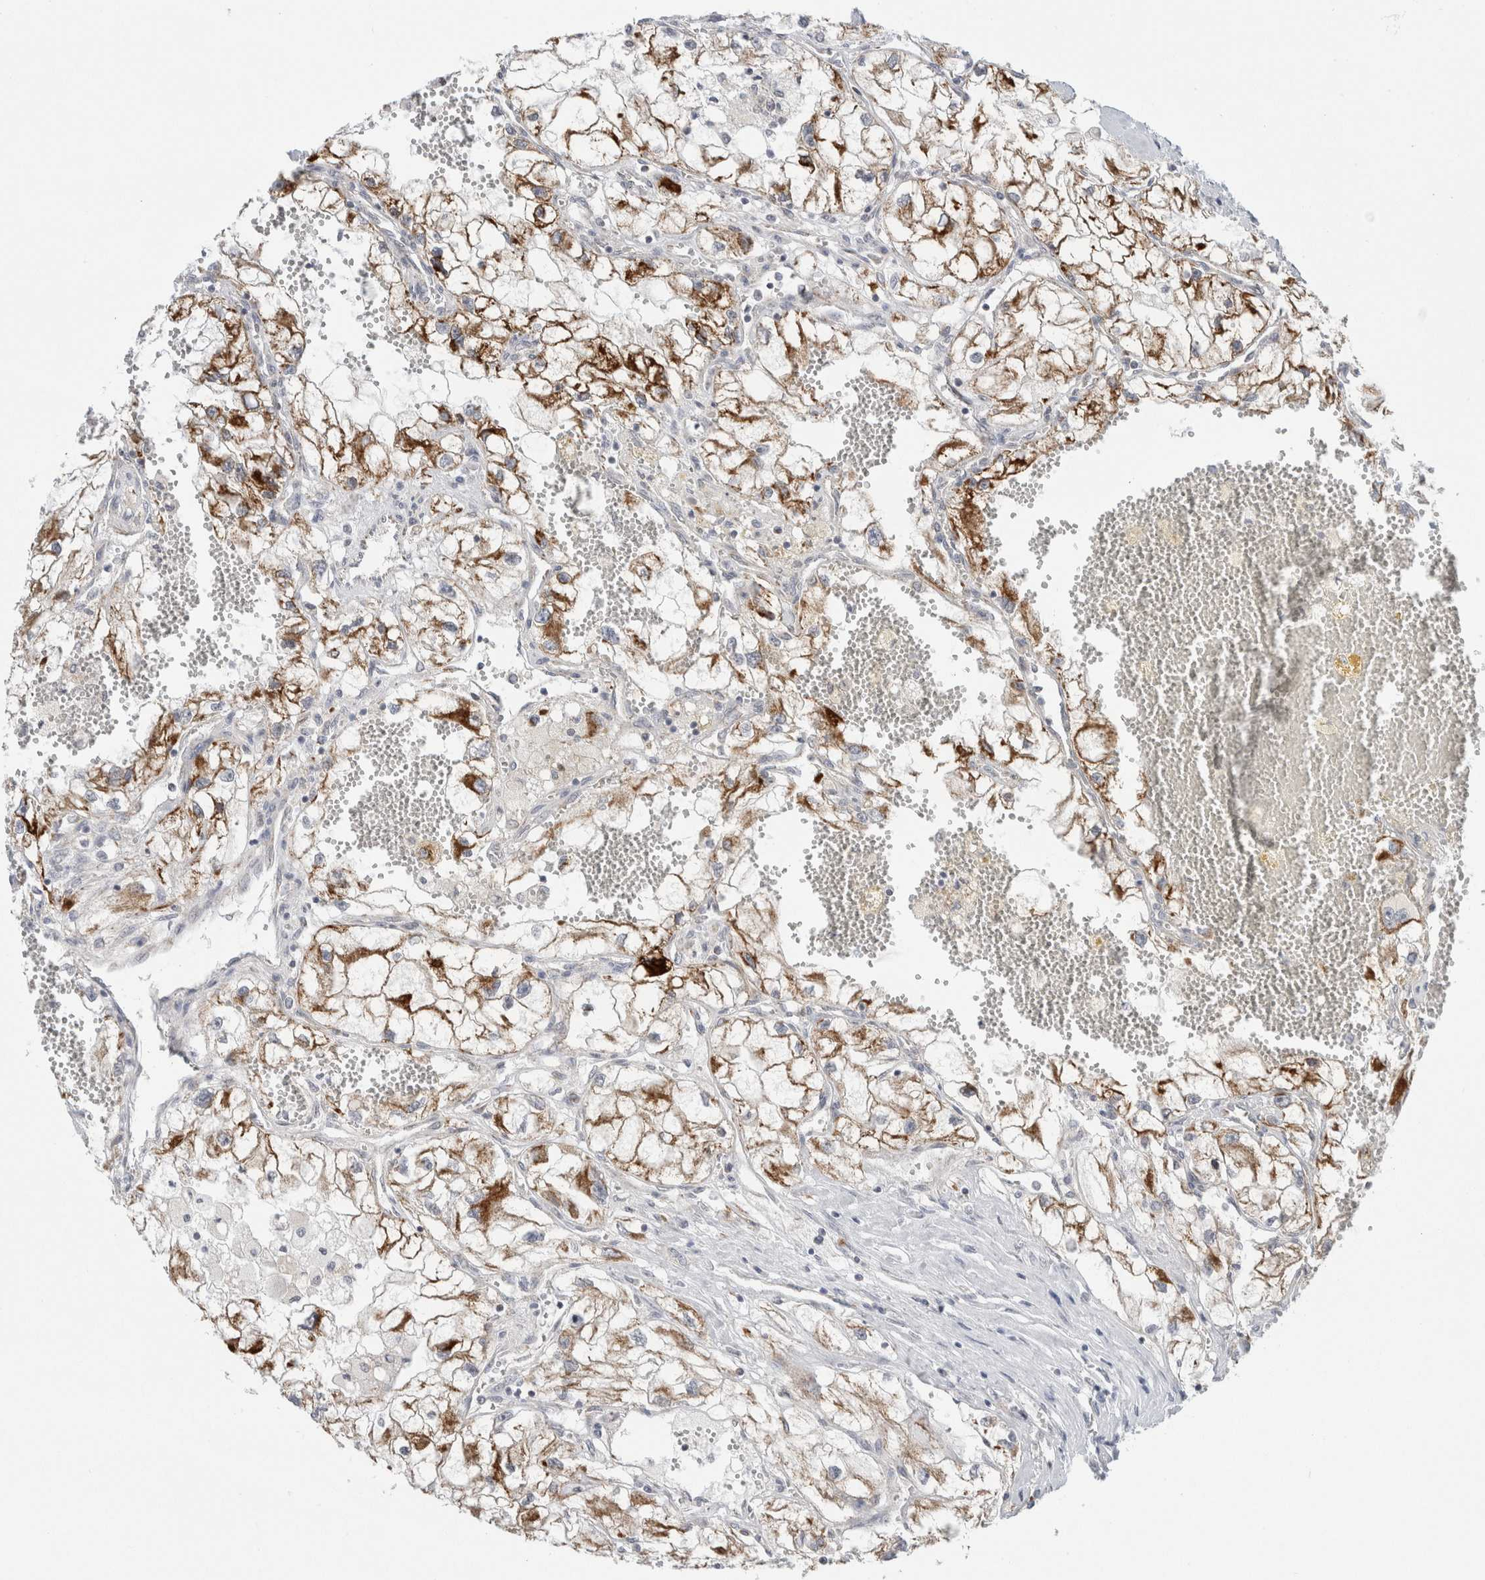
{"staining": {"intensity": "strong", "quantity": ">75%", "location": "cytoplasmic/membranous"}, "tissue": "renal cancer", "cell_type": "Tumor cells", "image_type": "cancer", "snomed": [{"axis": "morphology", "description": "Adenocarcinoma, NOS"}, {"axis": "topography", "description": "Kidney"}], "caption": "Immunohistochemical staining of human renal cancer shows high levels of strong cytoplasmic/membranous protein positivity in about >75% of tumor cells.", "gene": "FAHD1", "patient": {"sex": "female", "age": 70}}